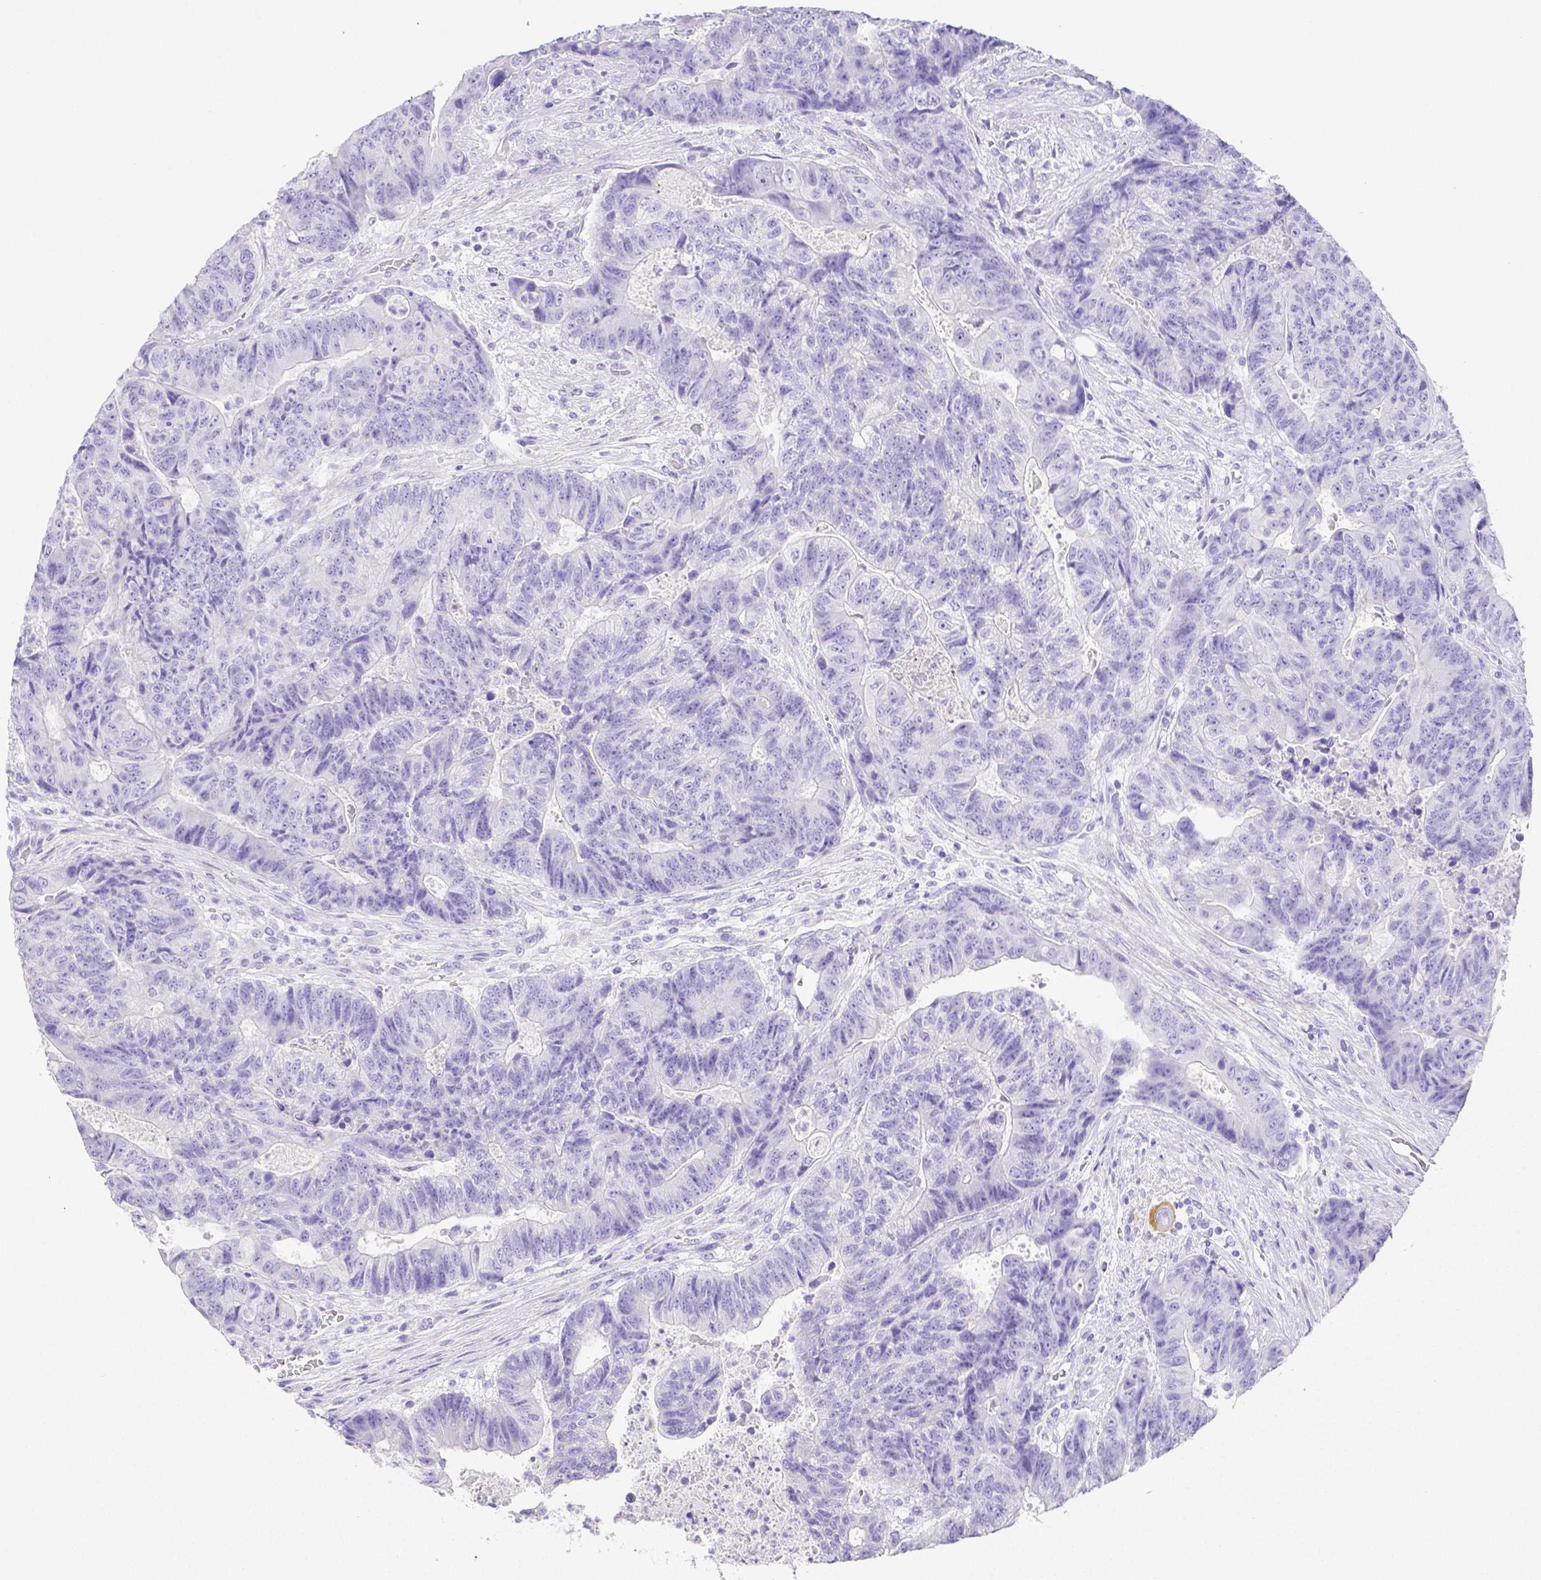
{"staining": {"intensity": "negative", "quantity": "none", "location": "none"}, "tissue": "colorectal cancer", "cell_type": "Tumor cells", "image_type": "cancer", "snomed": [{"axis": "morphology", "description": "Normal tissue, NOS"}, {"axis": "morphology", "description": "Adenocarcinoma, NOS"}, {"axis": "topography", "description": "Colon"}], "caption": "Tumor cells are negative for brown protein staining in colorectal cancer.", "gene": "ARHGAP36", "patient": {"sex": "female", "age": 48}}